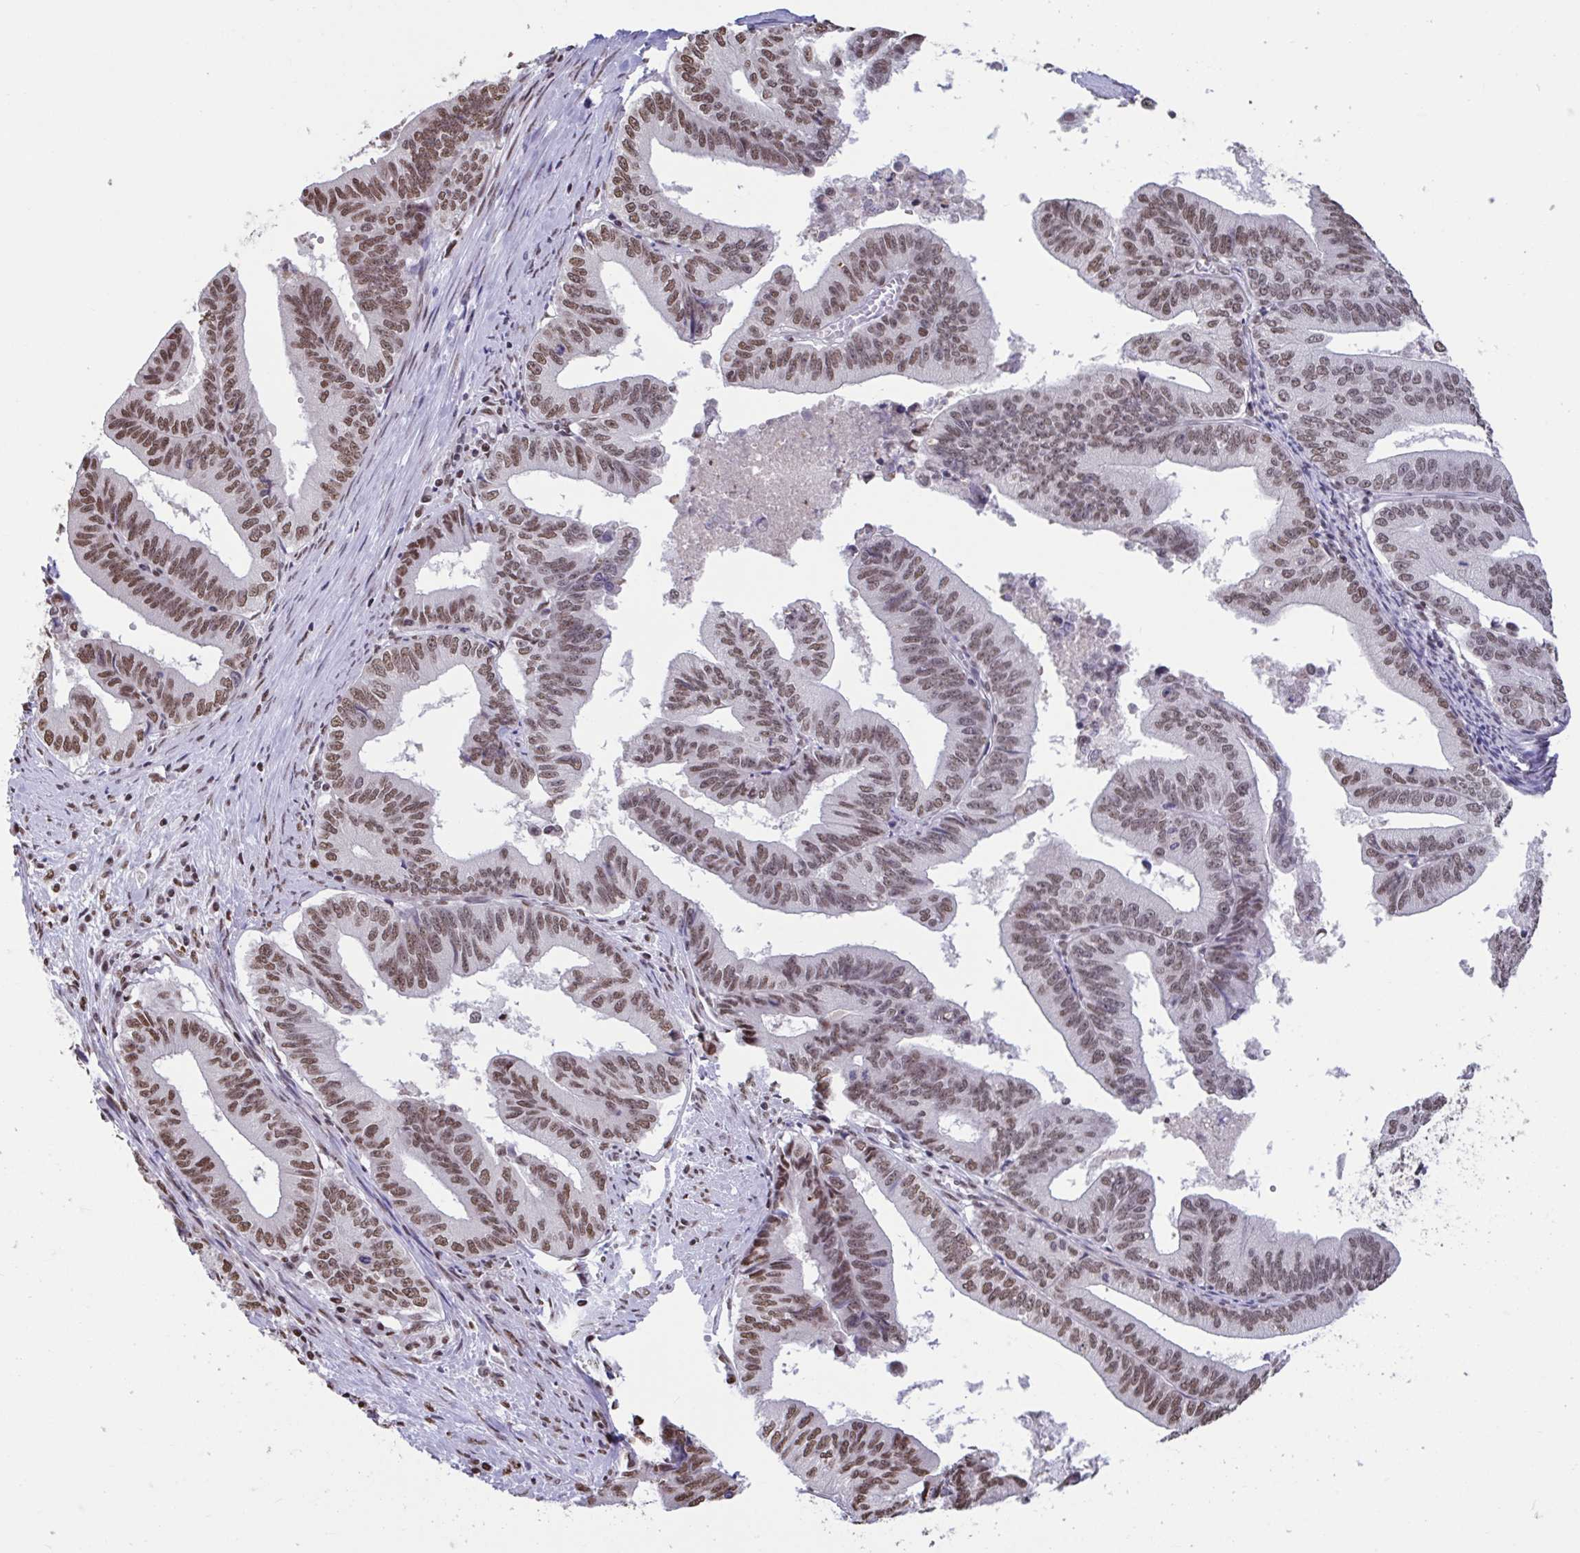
{"staining": {"intensity": "moderate", "quantity": ">75%", "location": "nuclear"}, "tissue": "endometrial cancer", "cell_type": "Tumor cells", "image_type": "cancer", "snomed": [{"axis": "morphology", "description": "Adenocarcinoma, NOS"}, {"axis": "topography", "description": "Endometrium"}], "caption": "Immunohistochemistry (IHC) photomicrograph of endometrial cancer stained for a protein (brown), which displays medium levels of moderate nuclear positivity in approximately >75% of tumor cells.", "gene": "HNRNPDL", "patient": {"sex": "female", "age": 65}}